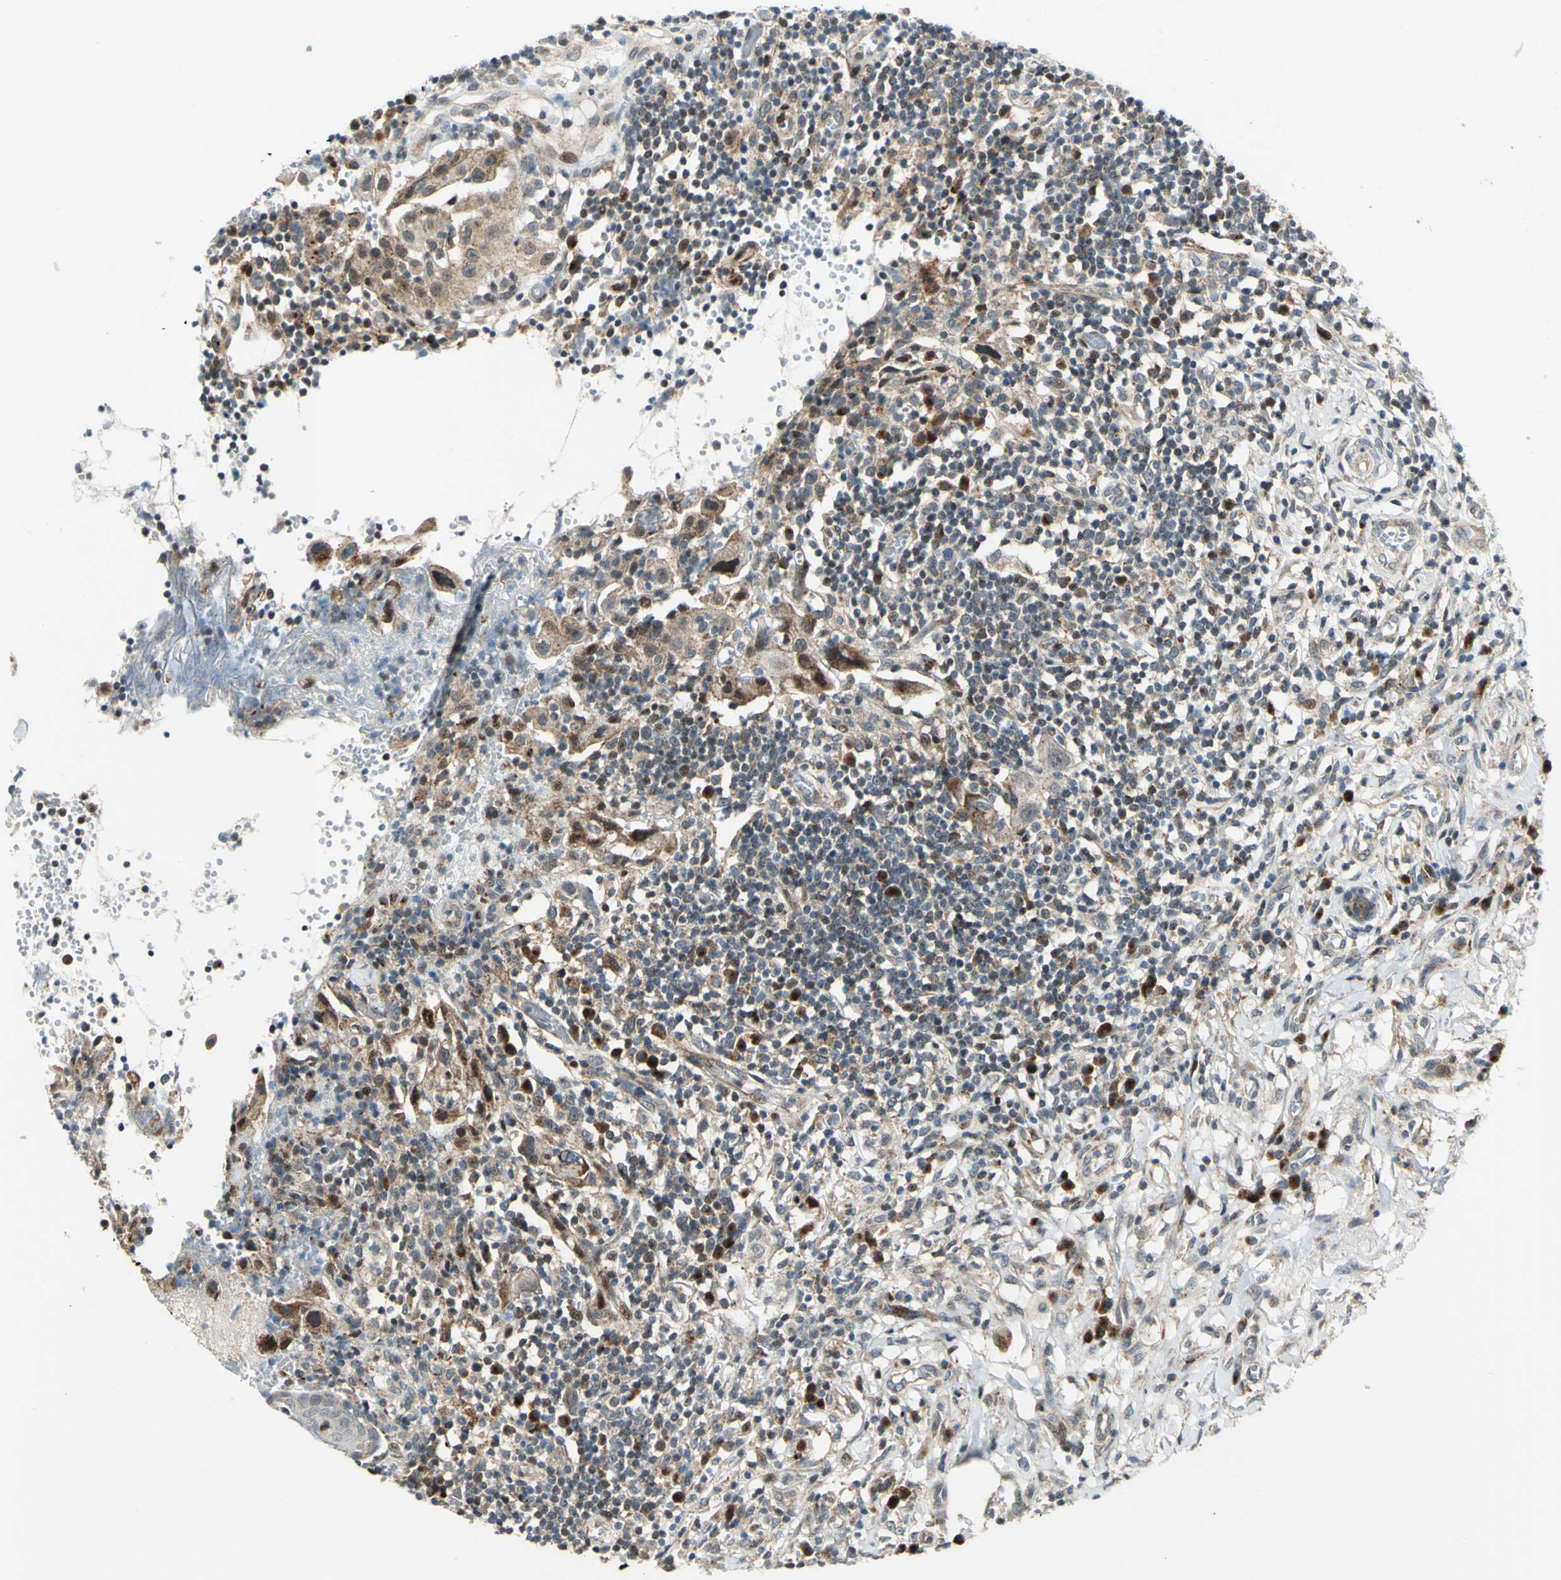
{"staining": {"intensity": "moderate", "quantity": ">75%", "location": "cytoplasmic/membranous"}, "tissue": "thyroid cancer", "cell_type": "Tumor cells", "image_type": "cancer", "snomed": [{"axis": "morphology", "description": "Carcinoma, NOS"}, {"axis": "topography", "description": "Thyroid gland"}], "caption": "Human thyroid cancer (carcinoma) stained for a protein (brown) exhibits moderate cytoplasmic/membranous positive expression in about >75% of tumor cells.", "gene": "ATP6V1A", "patient": {"sex": "female", "age": 77}}